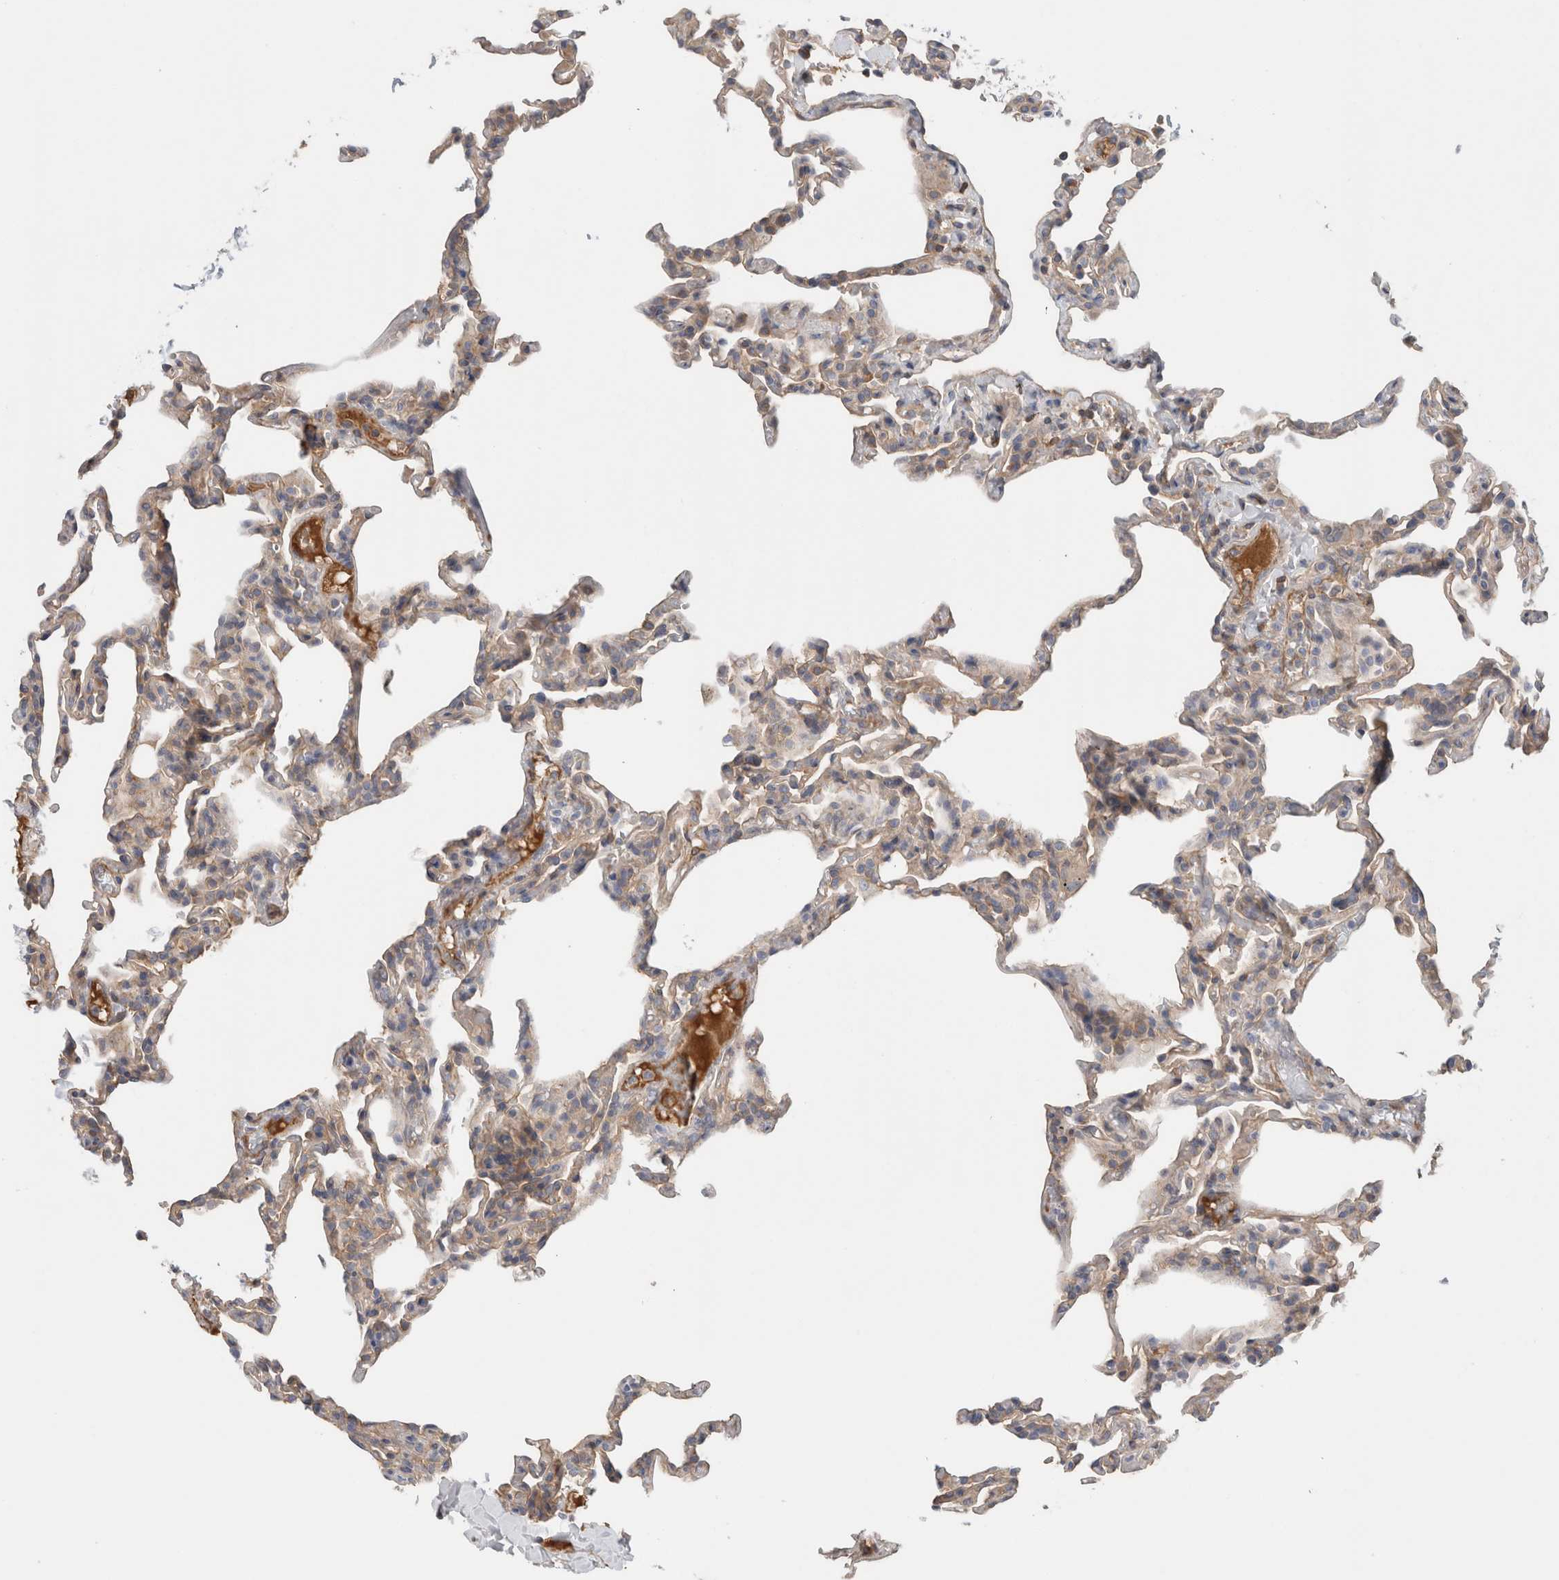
{"staining": {"intensity": "weak", "quantity": "25%-75%", "location": "cytoplasmic/membranous"}, "tissue": "lung", "cell_type": "Alveolar cells", "image_type": "normal", "snomed": [{"axis": "morphology", "description": "Normal tissue, NOS"}, {"axis": "topography", "description": "Lung"}], "caption": "Immunohistochemistry (DAB (3,3'-diaminobenzidine)) staining of benign lung demonstrates weak cytoplasmic/membranous protein positivity in about 25%-75% of alveolar cells. The staining was performed using DAB, with brown indicating positive protein expression. Nuclei are stained blue with hematoxylin.", "gene": "CFI", "patient": {"sex": "male", "age": 20}}